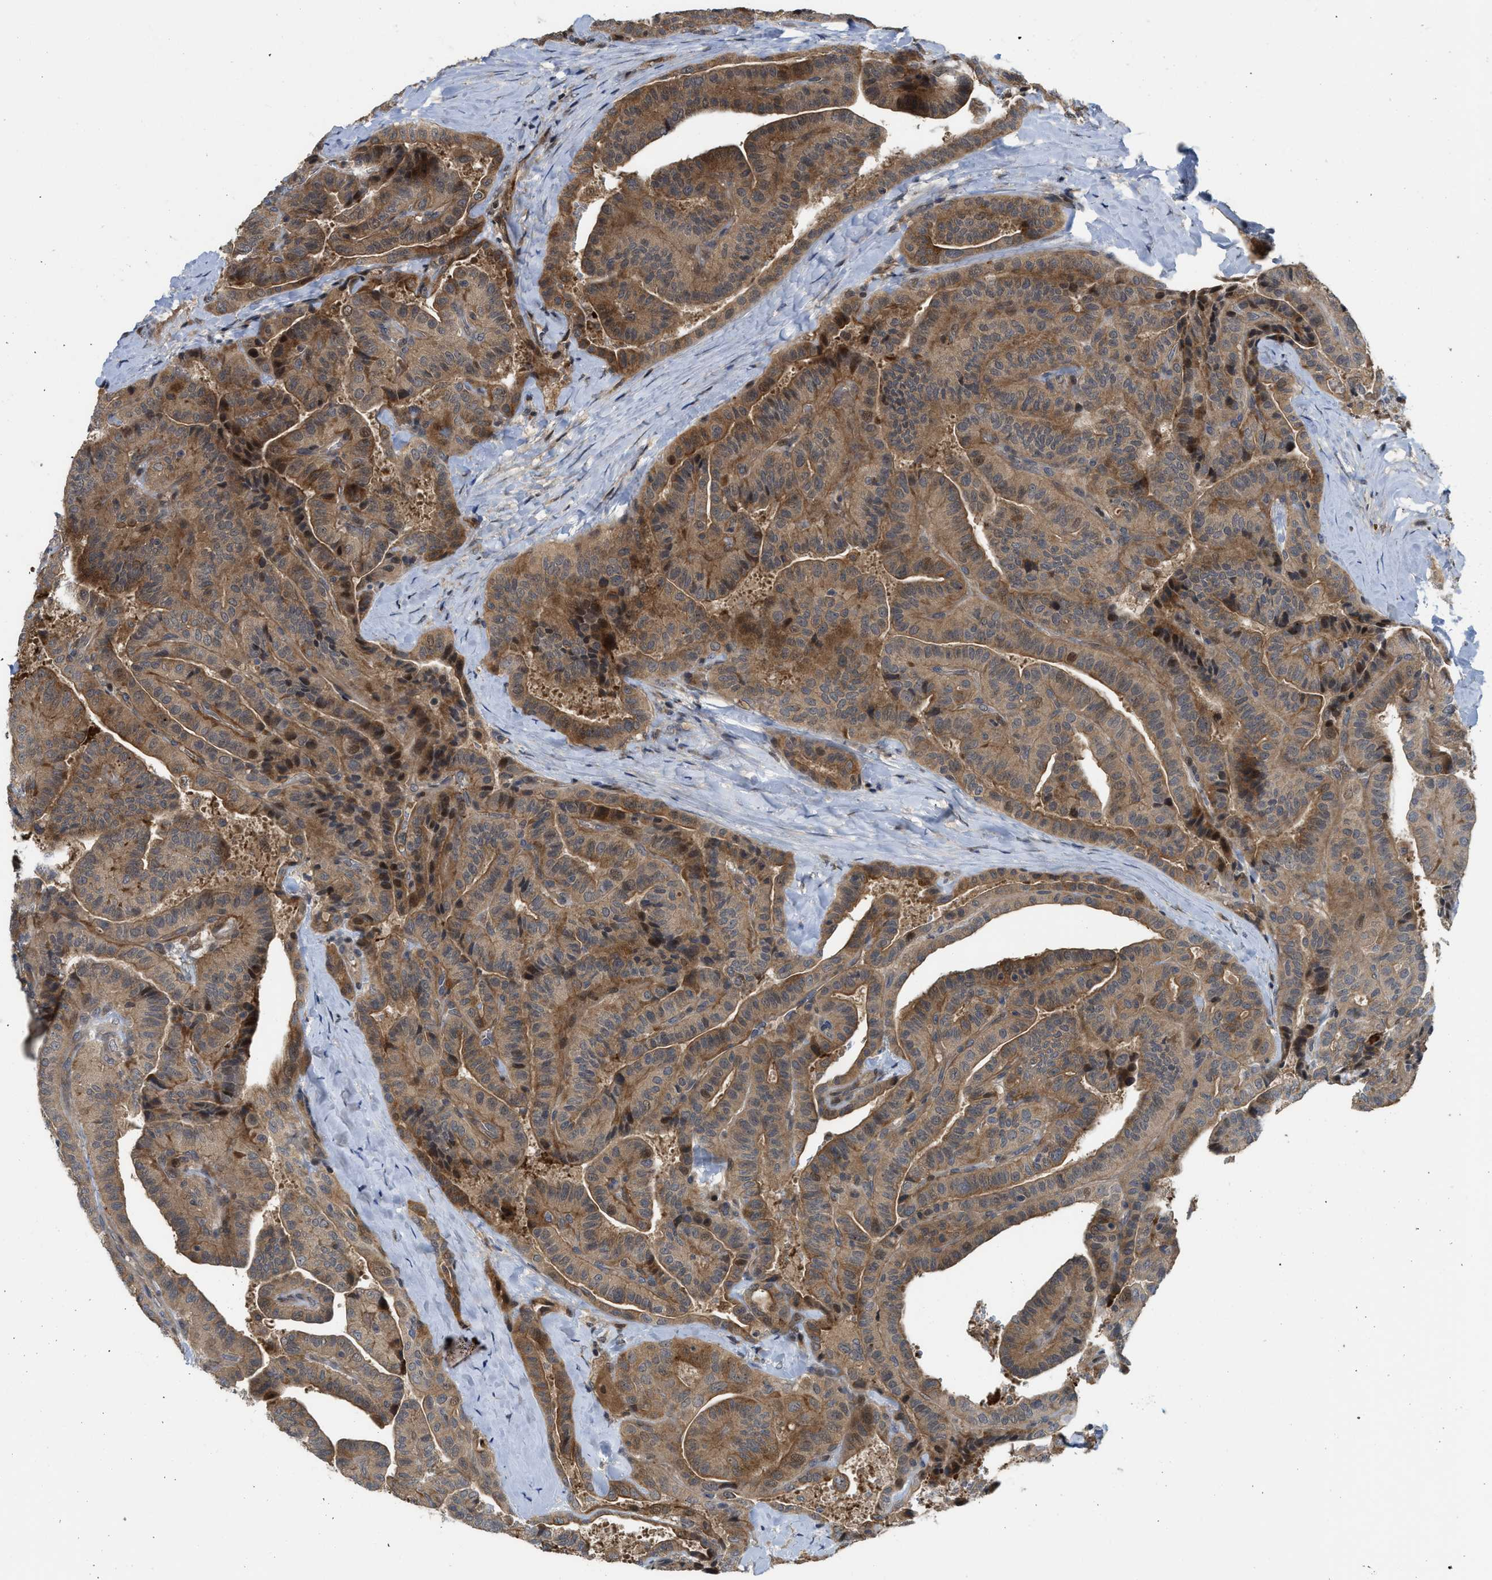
{"staining": {"intensity": "moderate", "quantity": ">75%", "location": "cytoplasmic/membranous"}, "tissue": "thyroid cancer", "cell_type": "Tumor cells", "image_type": "cancer", "snomed": [{"axis": "morphology", "description": "Papillary adenocarcinoma, NOS"}, {"axis": "topography", "description": "Thyroid gland"}], "caption": "Human thyroid cancer (papillary adenocarcinoma) stained for a protein (brown) reveals moderate cytoplasmic/membranous positive staining in approximately >75% of tumor cells.", "gene": "DNAJC28", "patient": {"sex": "male", "age": 77}}